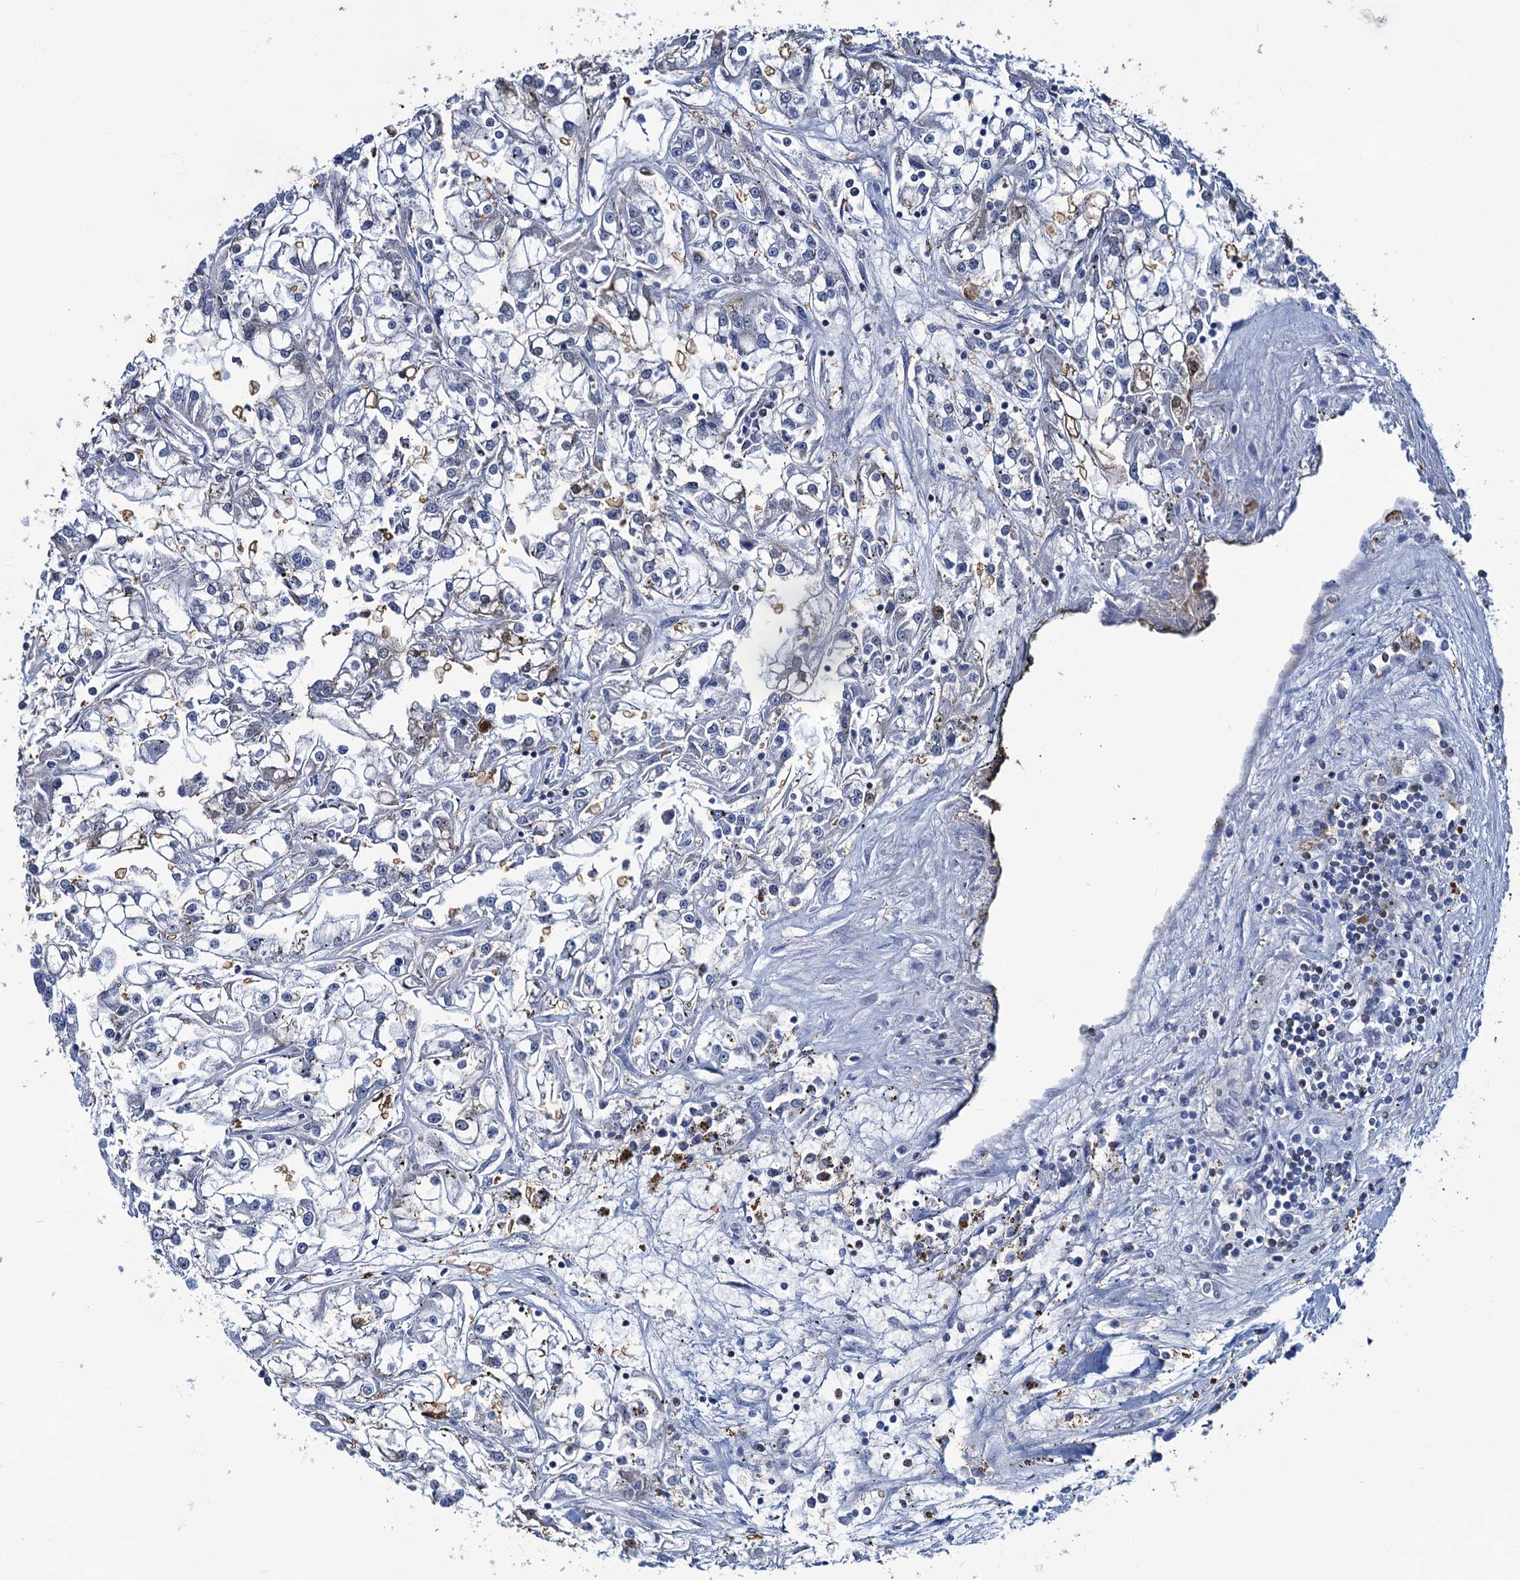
{"staining": {"intensity": "weak", "quantity": "<25%", "location": "cytoplasmic/membranous"}, "tissue": "renal cancer", "cell_type": "Tumor cells", "image_type": "cancer", "snomed": [{"axis": "morphology", "description": "Adenocarcinoma, NOS"}, {"axis": "topography", "description": "Kidney"}], "caption": "High magnification brightfield microscopy of renal cancer stained with DAB (3,3'-diaminobenzidine) (brown) and counterstained with hematoxylin (blue): tumor cells show no significant expression.", "gene": "RTKN2", "patient": {"sex": "female", "age": 52}}